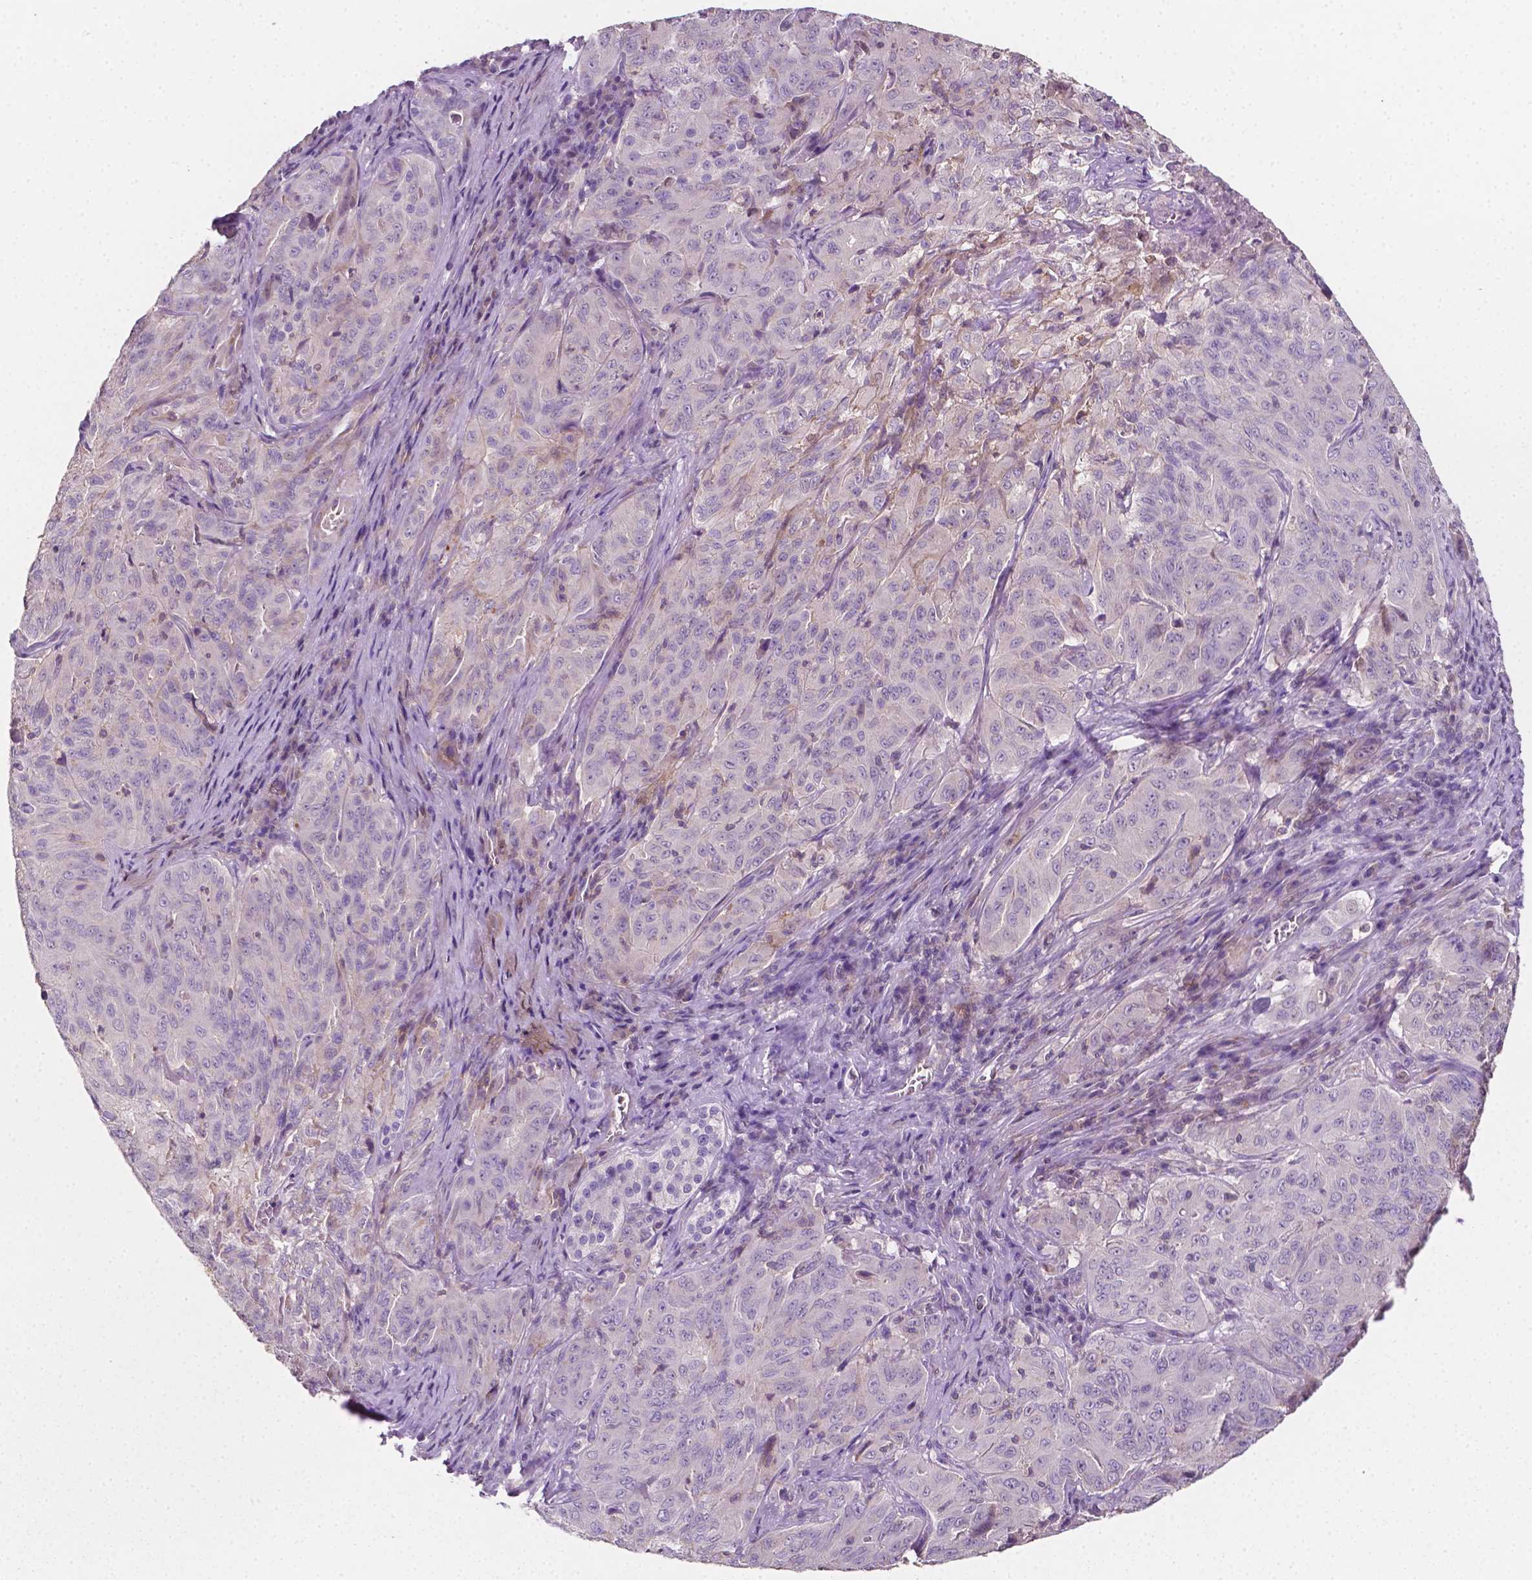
{"staining": {"intensity": "negative", "quantity": "none", "location": "none"}, "tissue": "pancreatic cancer", "cell_type": "Tumor cells", "image_type": "cancer", "snomed": [{"axis": "morphology", "description": "Adenocarcinoma, NOS"}, {"axis": "topography", "description": "Pancreas"}], "caption": "This is an immunohistochemistry (IHC) micrograph of human pancreatic cancer. There is no positivity in tumor cells.", "gene": "EGFR", "patient": {"sex": "male", "age": 63}}